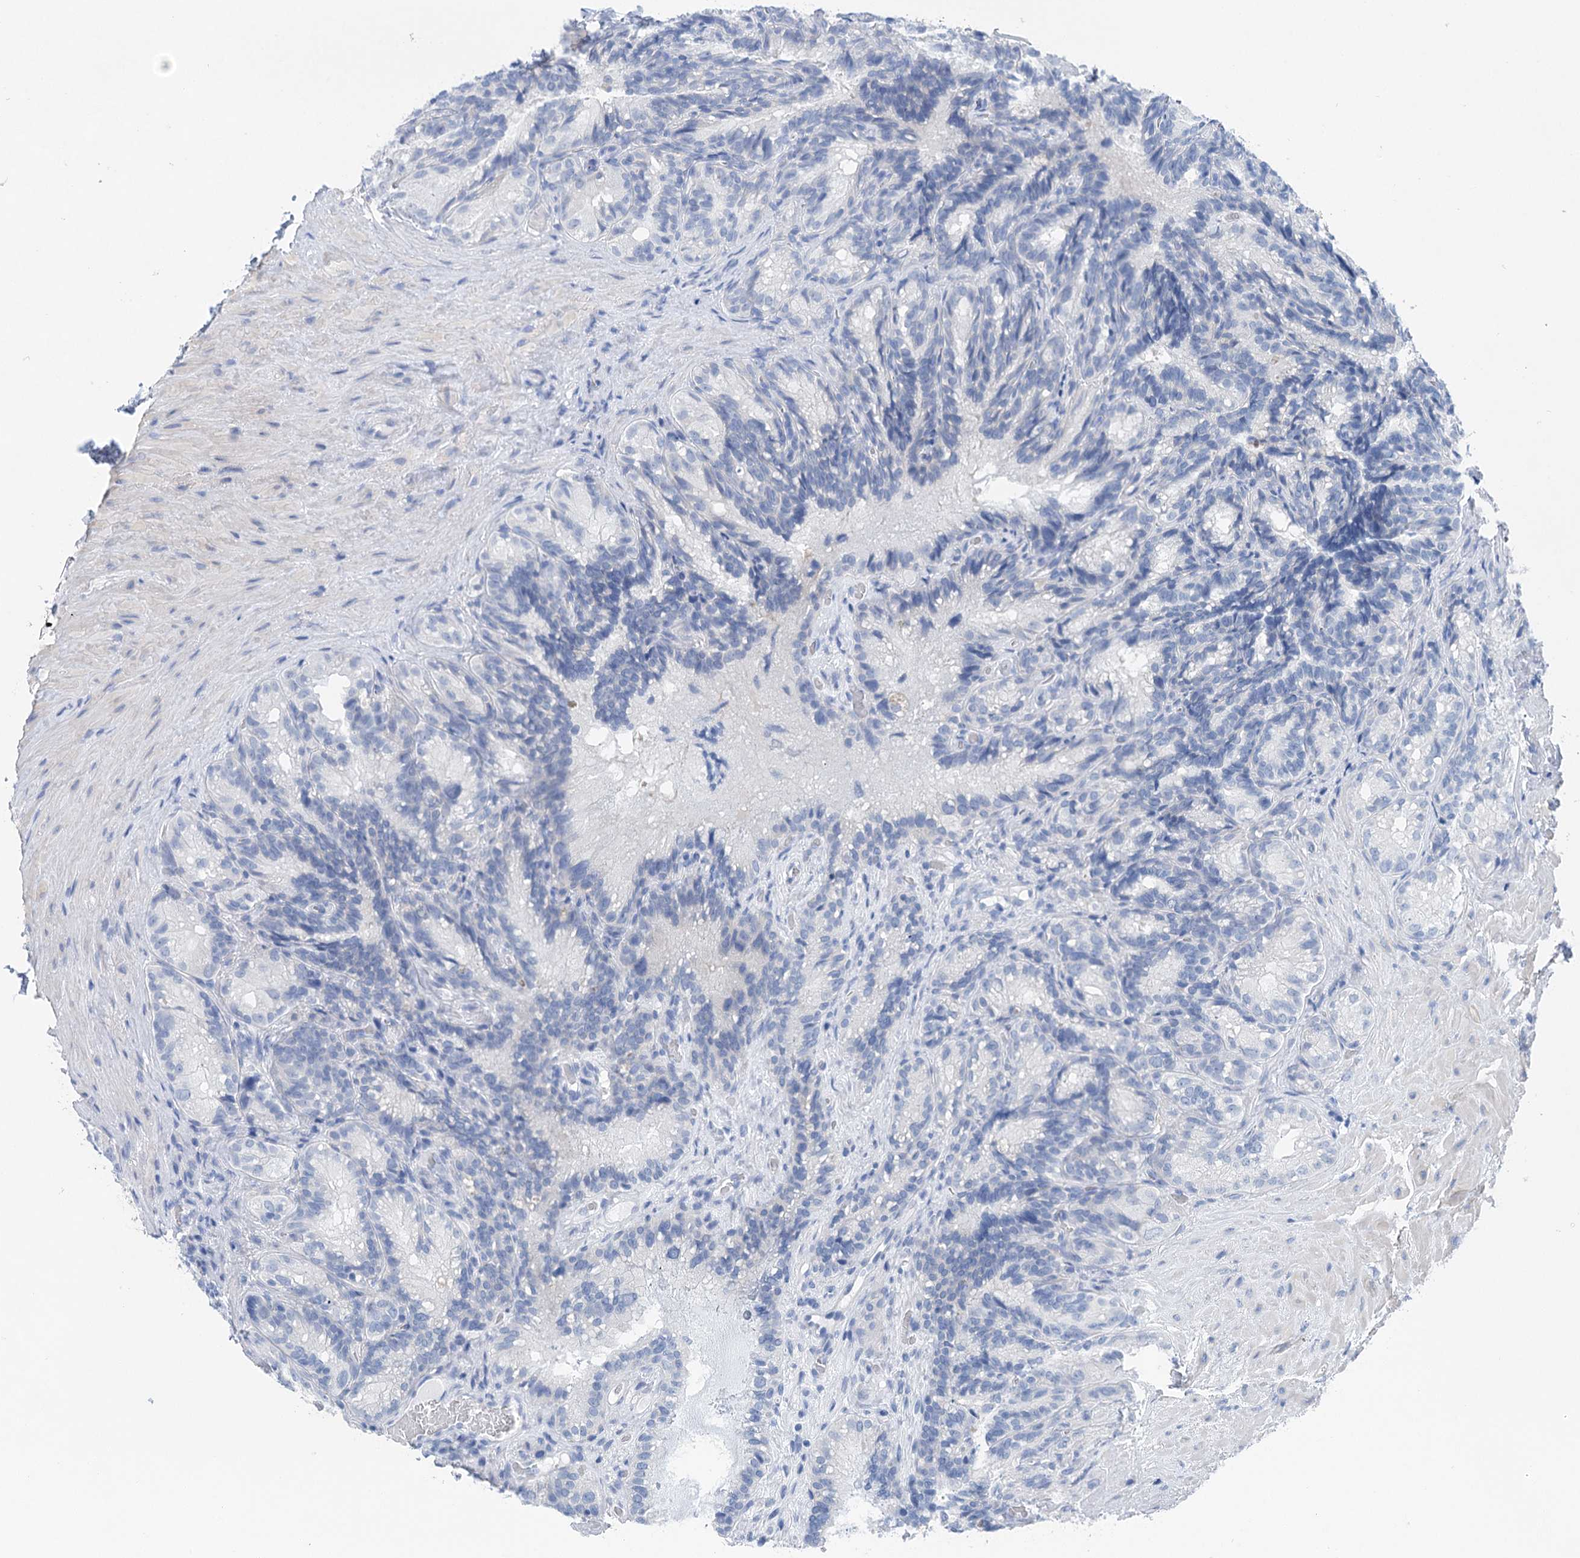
{"staining": {"intensity": "negative", "quantity": "none", "location": "none"}, "tissue": "seminal vesicle", "cell_type": "Glandular cells", "image_type": "normal", "snomed": [{"axis": "morphology", "description": "Normal tissue, NOS"}, {"axis": "topography", "description": "Seminal veicle"}], "caption": "Protein analysis of unremarkable seminal vesicle demonstrates no significant positivity in glandular cells.", "gene": "LALBA", "patient": {"sex": "male", "age": 60}}